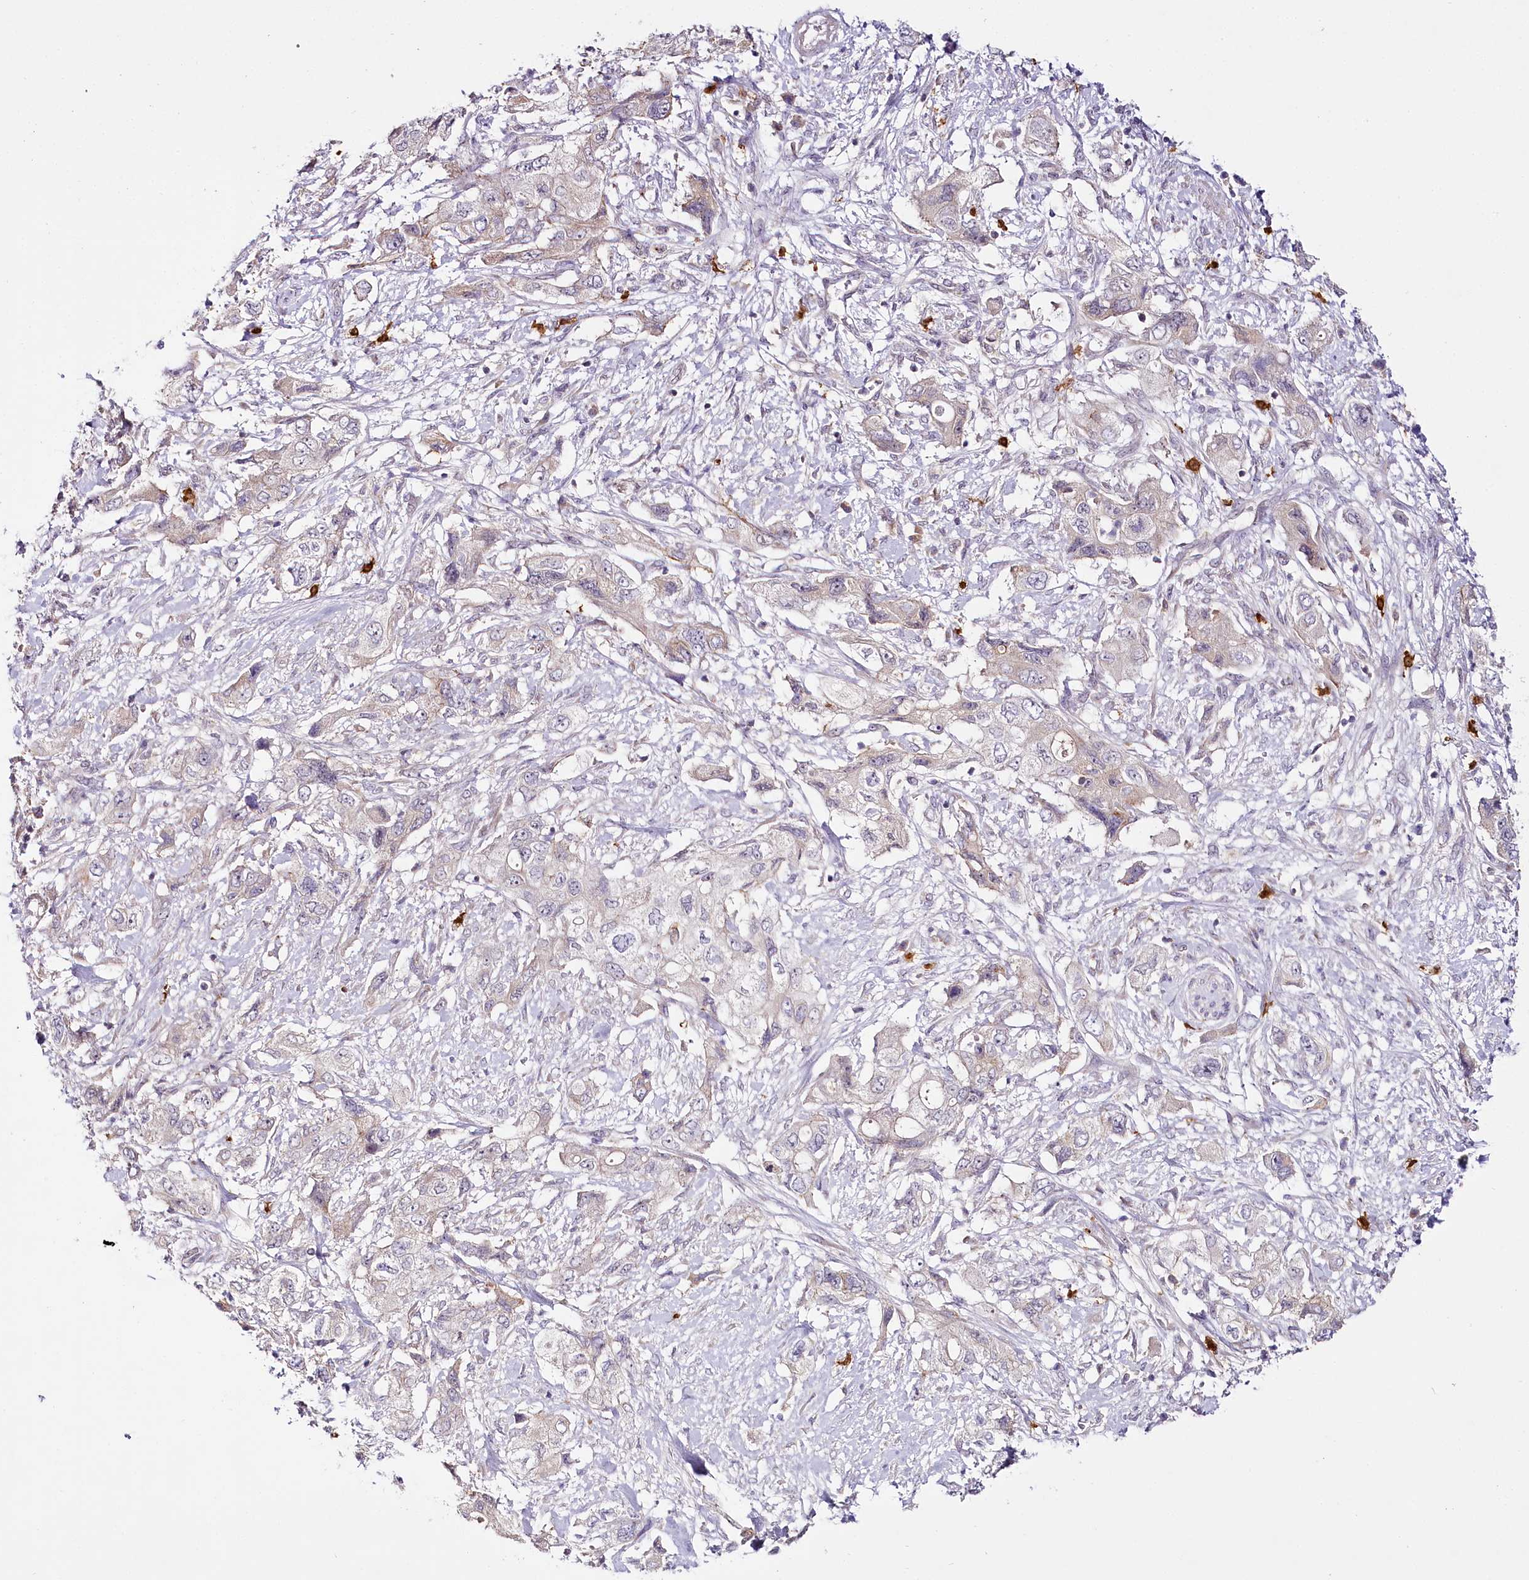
{"staining": {"intensity": "moderate", "quantity": "<25%", "location": "cytoplasmic/membranous"}, "tissue": "pancreatic cancer", "cell_type": "Tumor cells", "image_type": "cancer", "snomed": [{"axis": "morphology", "description": "Adenocarcinoma, NOS"}, {"axis": "topography", "description": "Pancreas"}], "caption": "The photomicrograph shows staining of pancreatic adenocarcinoma, revealing moderate cytoplasmic/membranous protein expression (brown color) within tumor cells.", "gene": "VWA5A", "patient": {"sex": "female", "age": 73}}